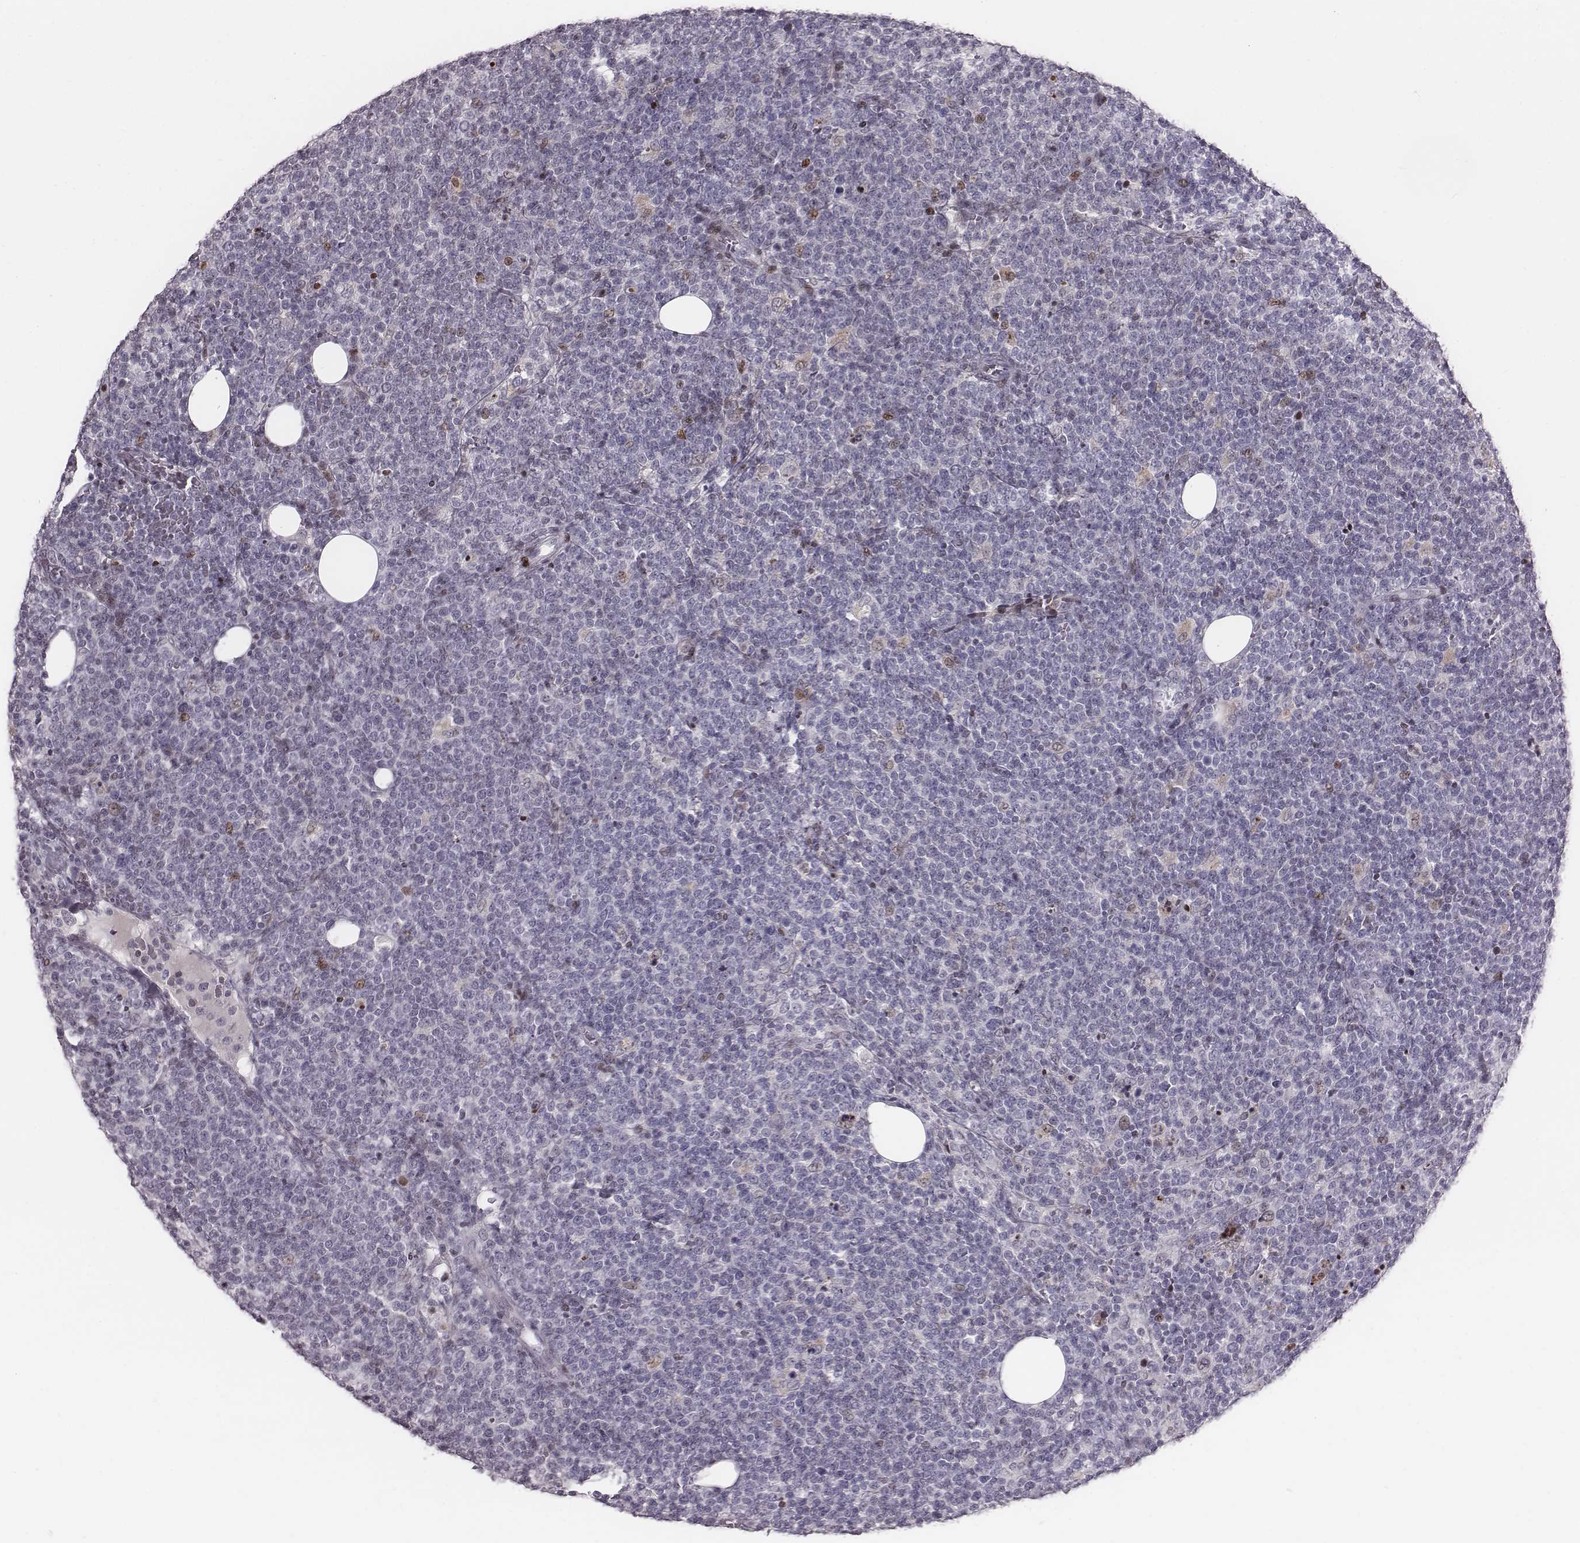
{"staining": {"intensity": "negative", "quantity": "none", "location": "none"}, "tissue": "lymphoma", "cell_type": "Tumor cells", "image_type": "cancer", "snomed": [{"axis": "morphology", "description": "Malignant lymphoma, non-Hodgkin's type, High grade"}, {"axis": "topography", "description": "Lymph node"}], "caption": "Photomicrograph shows no protein staining in tumor cells of lymphoma tissue. The staining was performed using DAB (3,3'-diaminobenzidine) to visualize the protein expression in brown, while the nuclei were stained in blue with hematoxylin (Magnification: 20x).", "gene": "NDC1", "patient": {"sex": "male", "age": 61}}